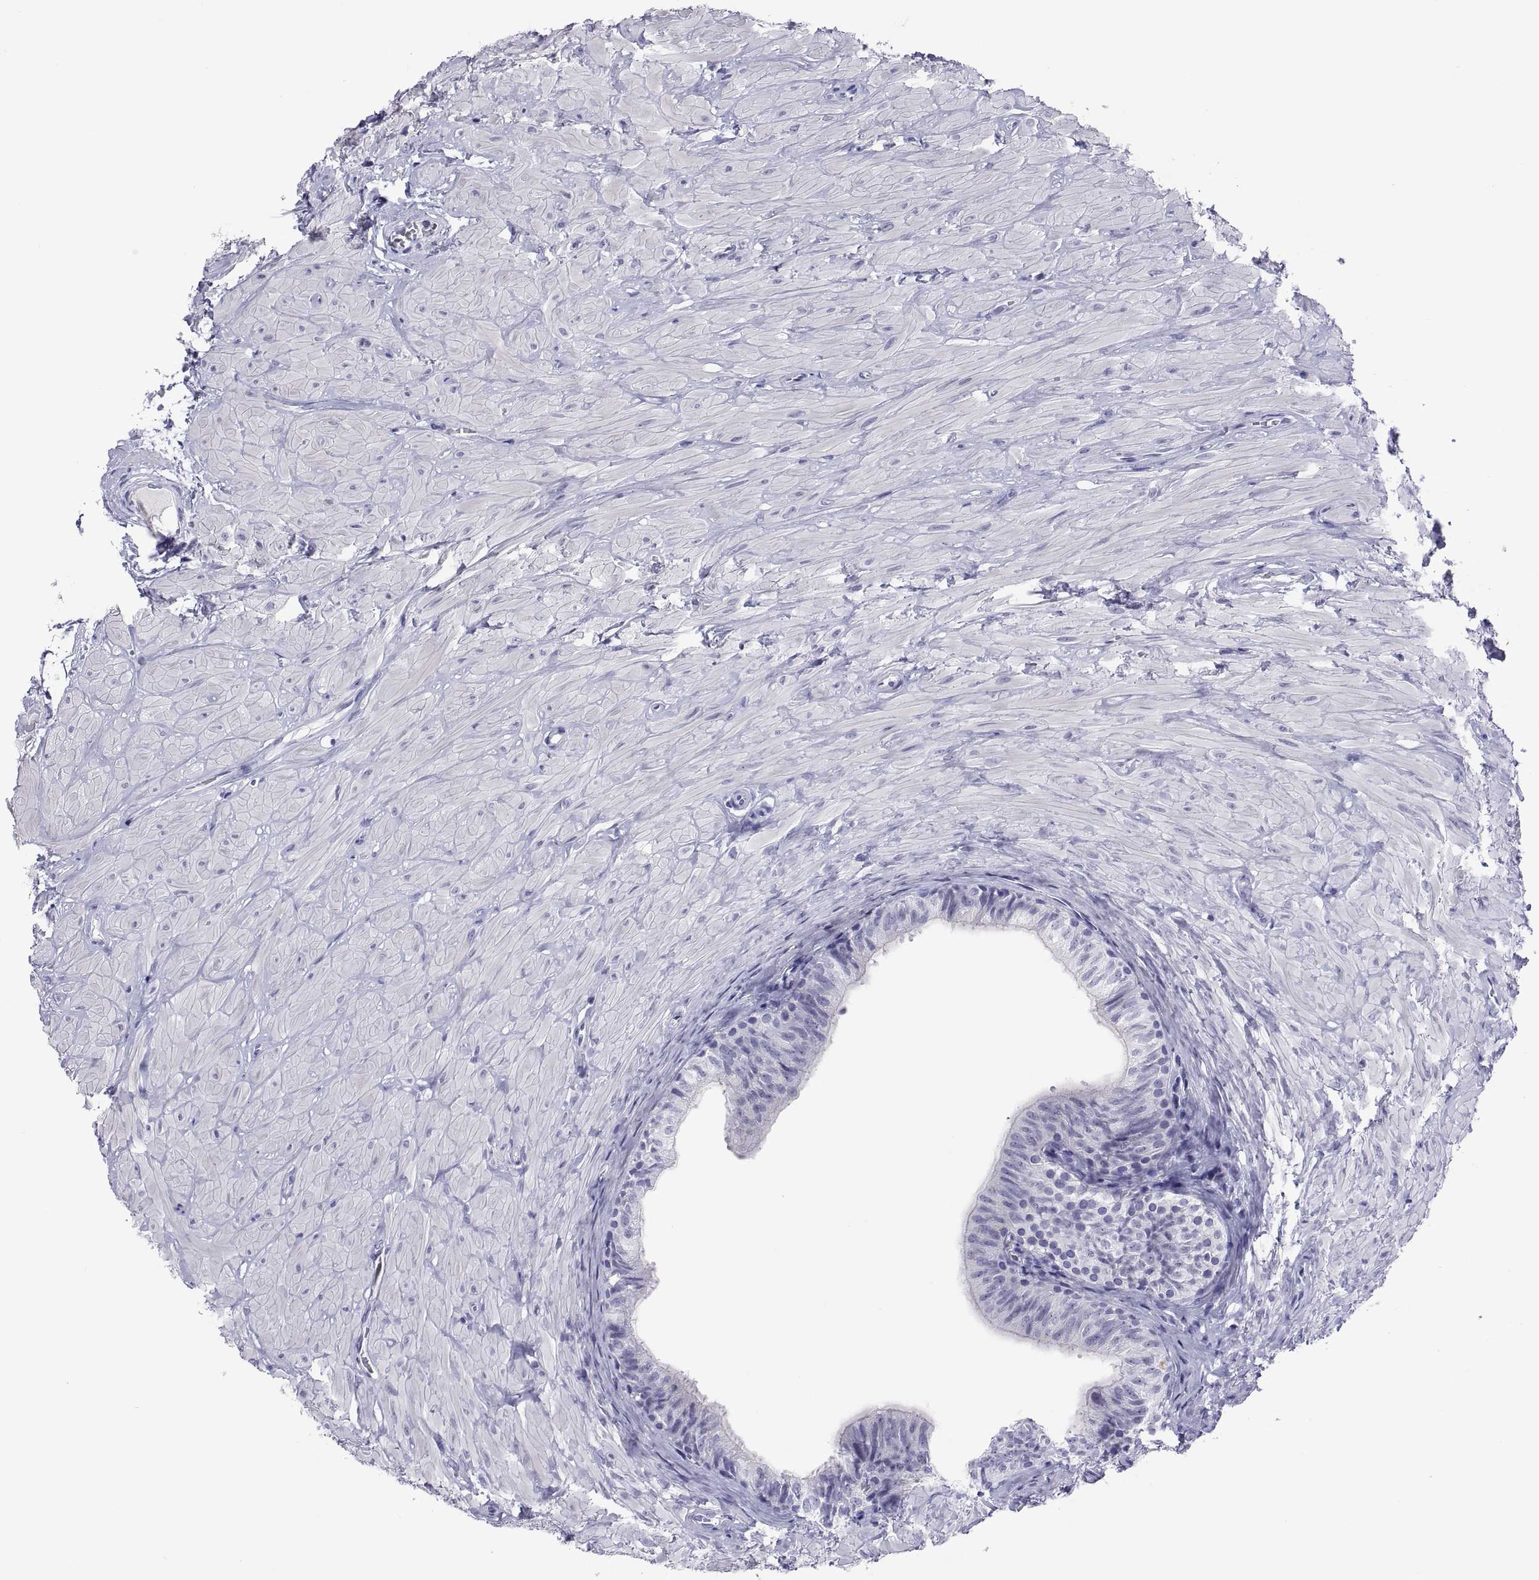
{"staining": {"intensity": "negative", "quantity": "none", "location": "none"}, "tissue": "epididymis", "cell_type": "Glandular cells", "image_type": "normal", "snomed": [{"axis": "morphology", "description": "Normal tissue, NOS"}, {"axis": "topography", "description": "Epididymis"}, {"axis": "topography", "description": "Vas deferens"}], "caption": "This is an immunohistochemistry image of normal human epididymis. There is no expression in glandular cells.", "gene": "QRICH2", "patient": {"sex": "male", "age": 23}}